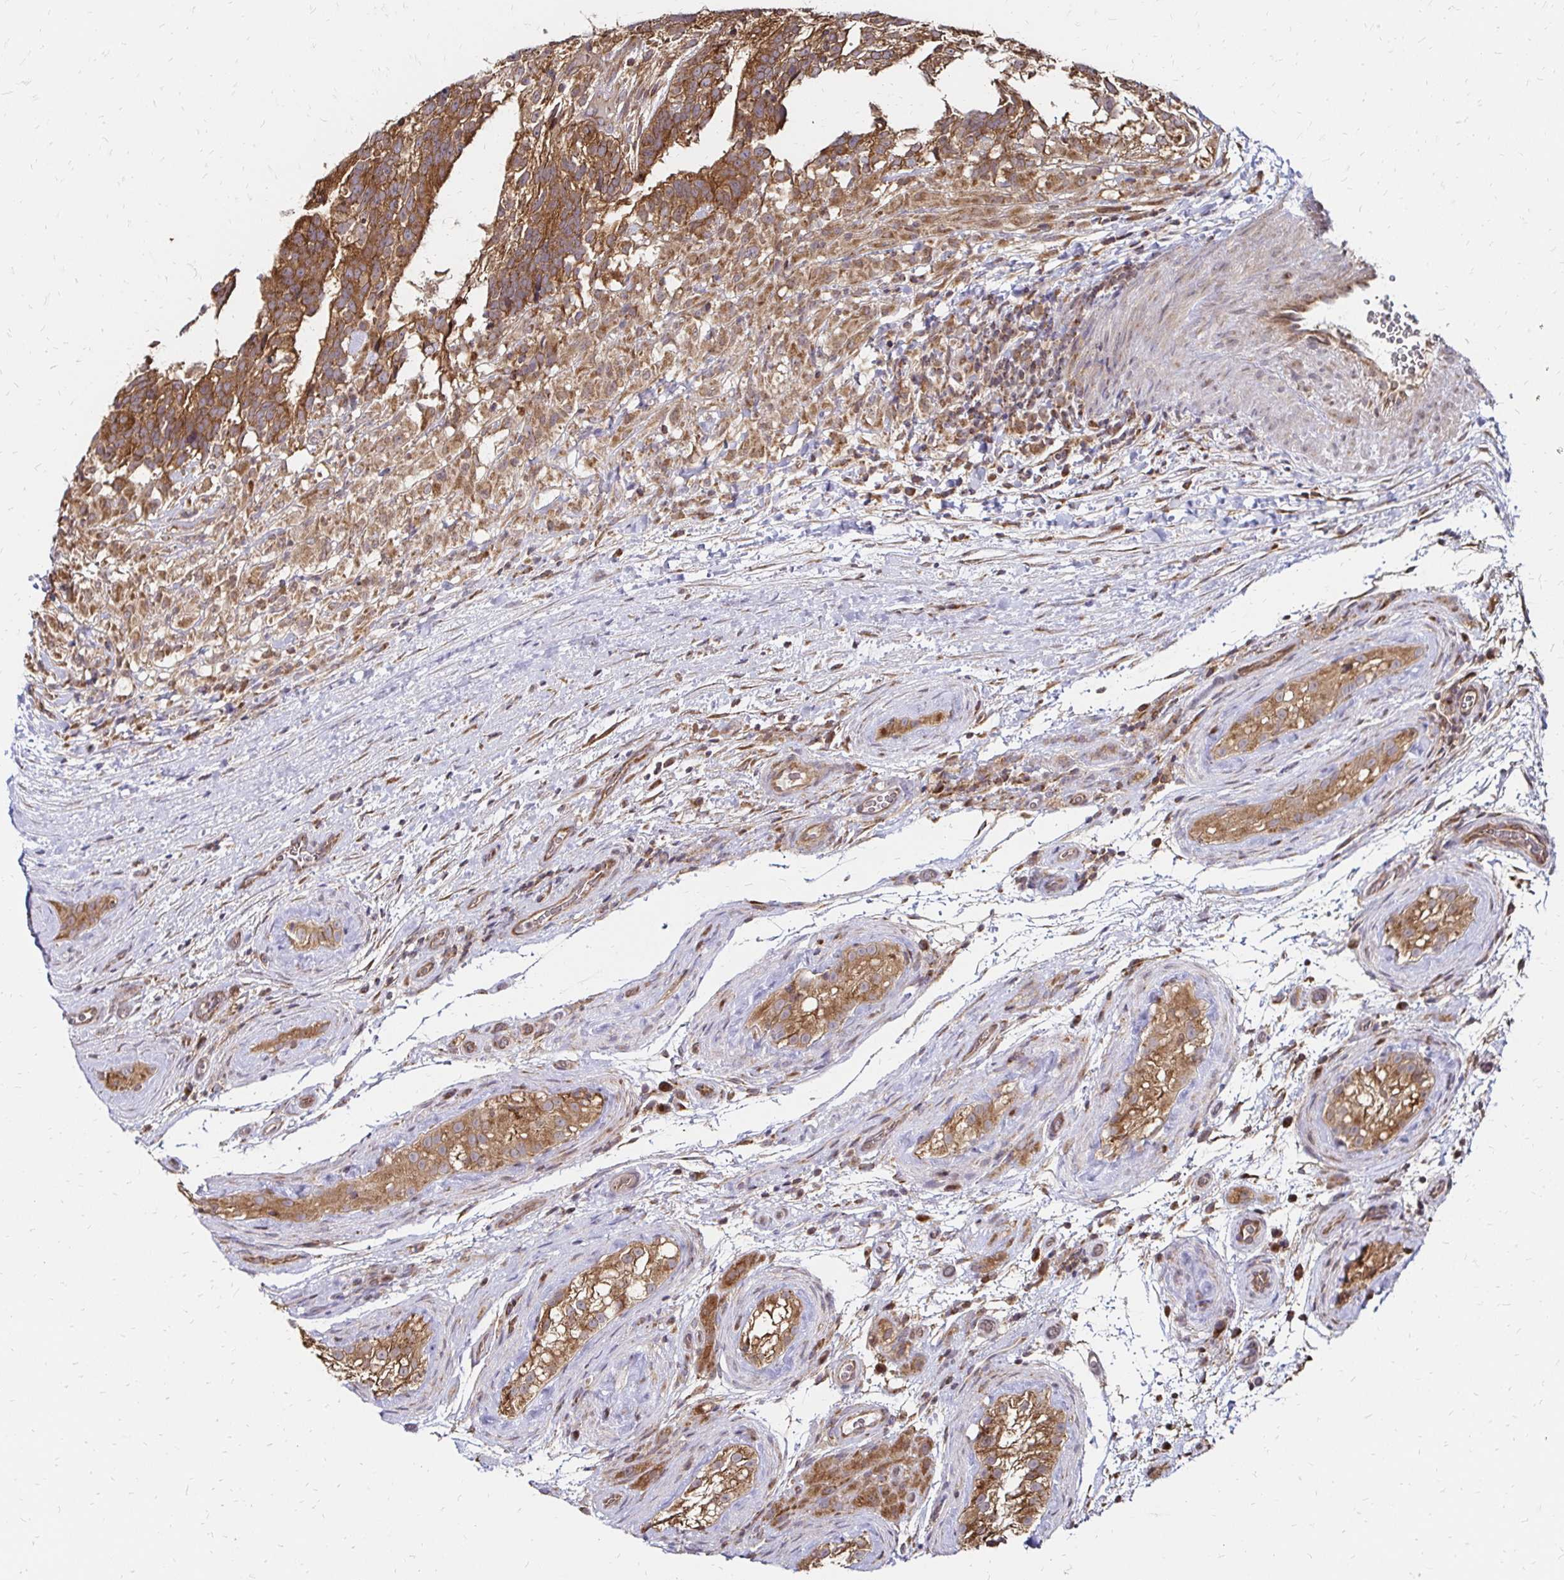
{"staining": {"intensity": "strong", "quantity": ">75%", "location": "cytoplasmic/membranous"}, "tissue": "testis cancer", "cell_type": "Tumor cells", "image_type": "cancer", "snomed": [{"axis": "morphology", "description": "Seminoma, NOS"}, {"axis": "morphology", "description": "Carcinoma, Embryonal, NOS"}, {"axis": "topography", "description": "Testis"}], "caption": "Strong cytoplasmic/membranous staining is identified in about >75% of tumor cells in testis seminoma.", "gene": "ZW10", "patient": {"sex": "male", "age": 41}}